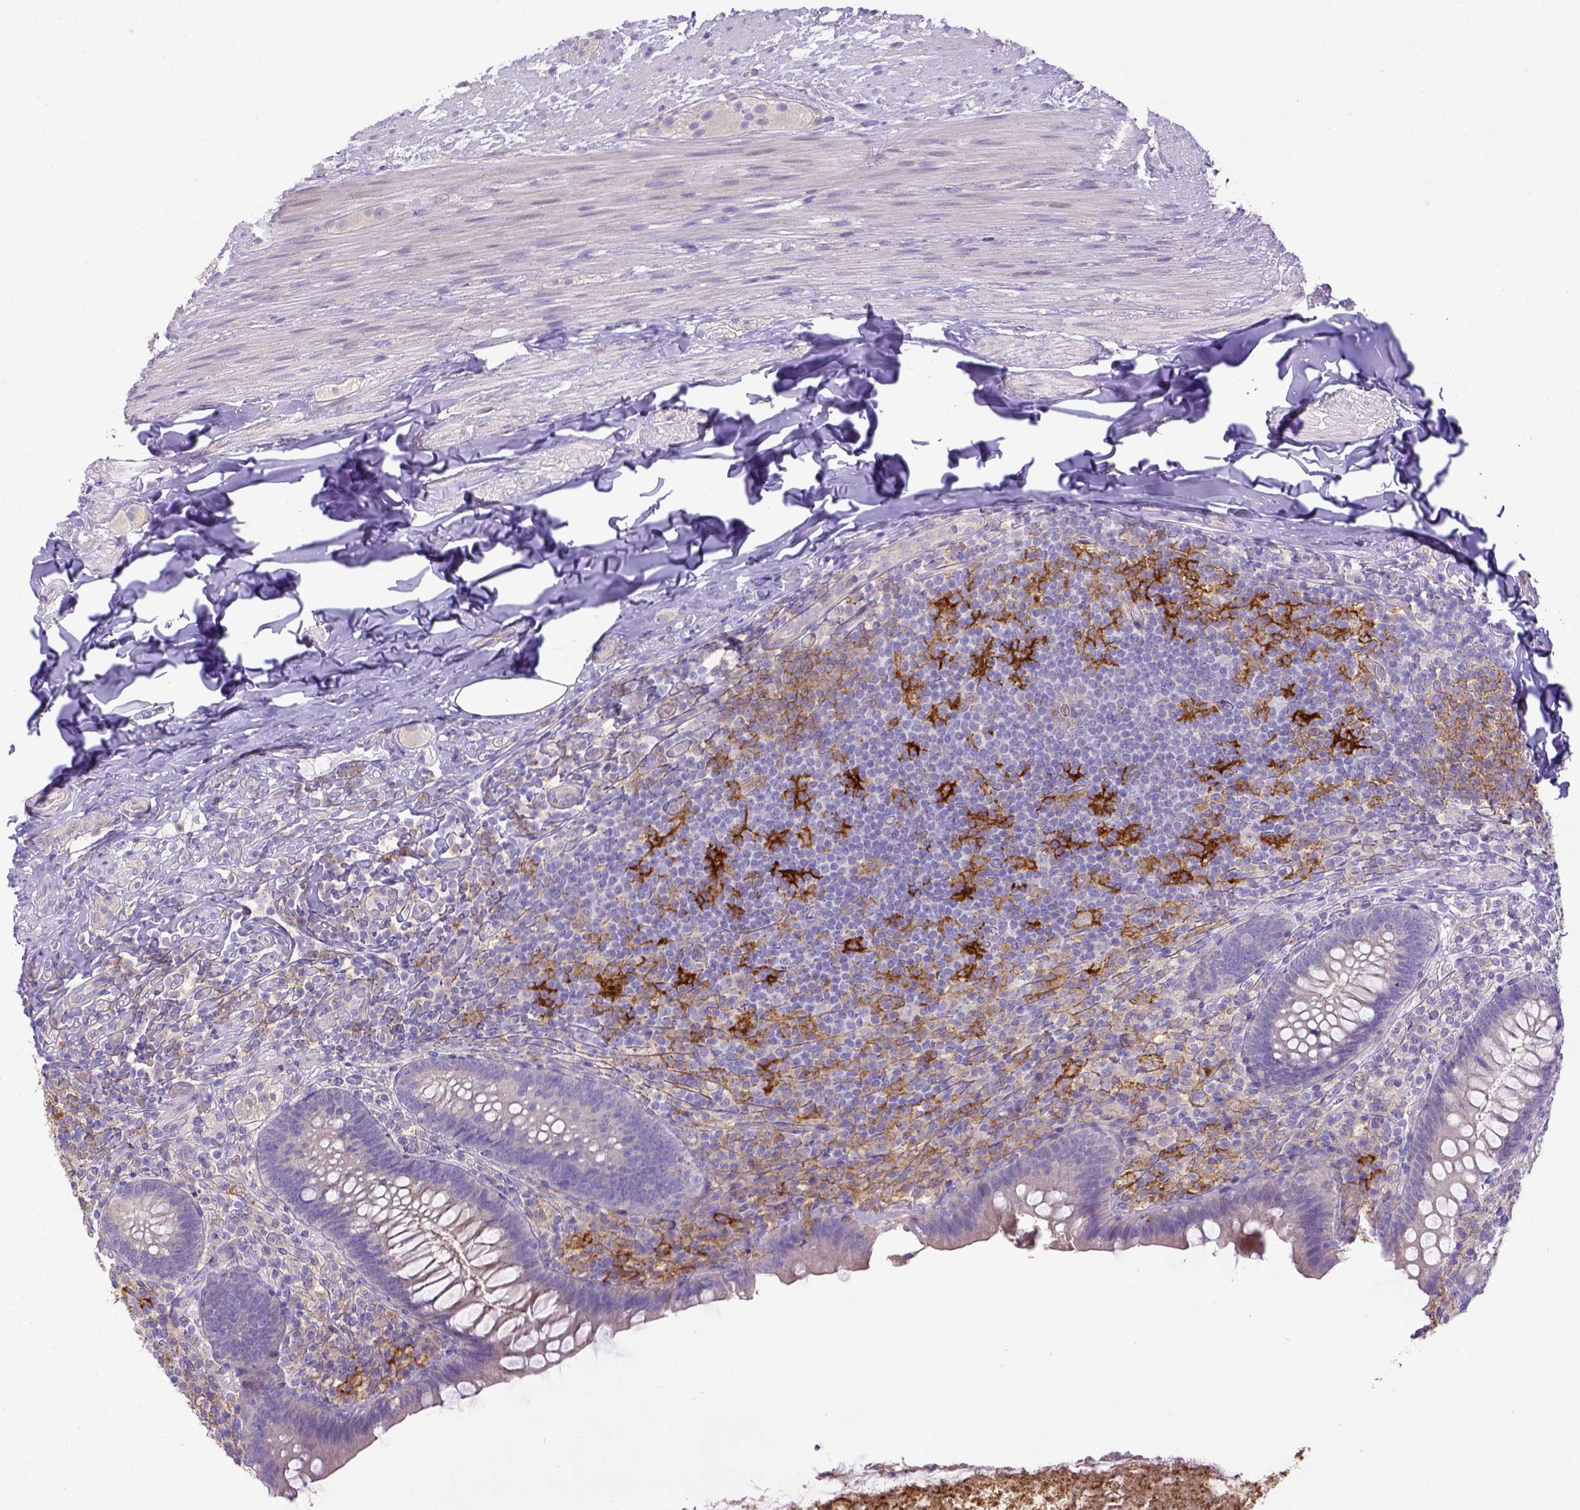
{"staining": {"intensity": "negative", "quantity": "none", "location": "none"}, "tissue": "appendix", "cell_type": "Glandular cells", "image_type": "normal", "snomed": [{"axis": "morphology", "description": "Normal tissue, NOS"}, {"axis": "topography", "description": "Appendix"}], "caption": "DAB (3,3'-diaminobenzidine) immunohistochemical staining of normal human appendix demonstrates no significant expression in glandular cells.", "gene": "CD40", "patient": {"sex": "male", "age": 47}}